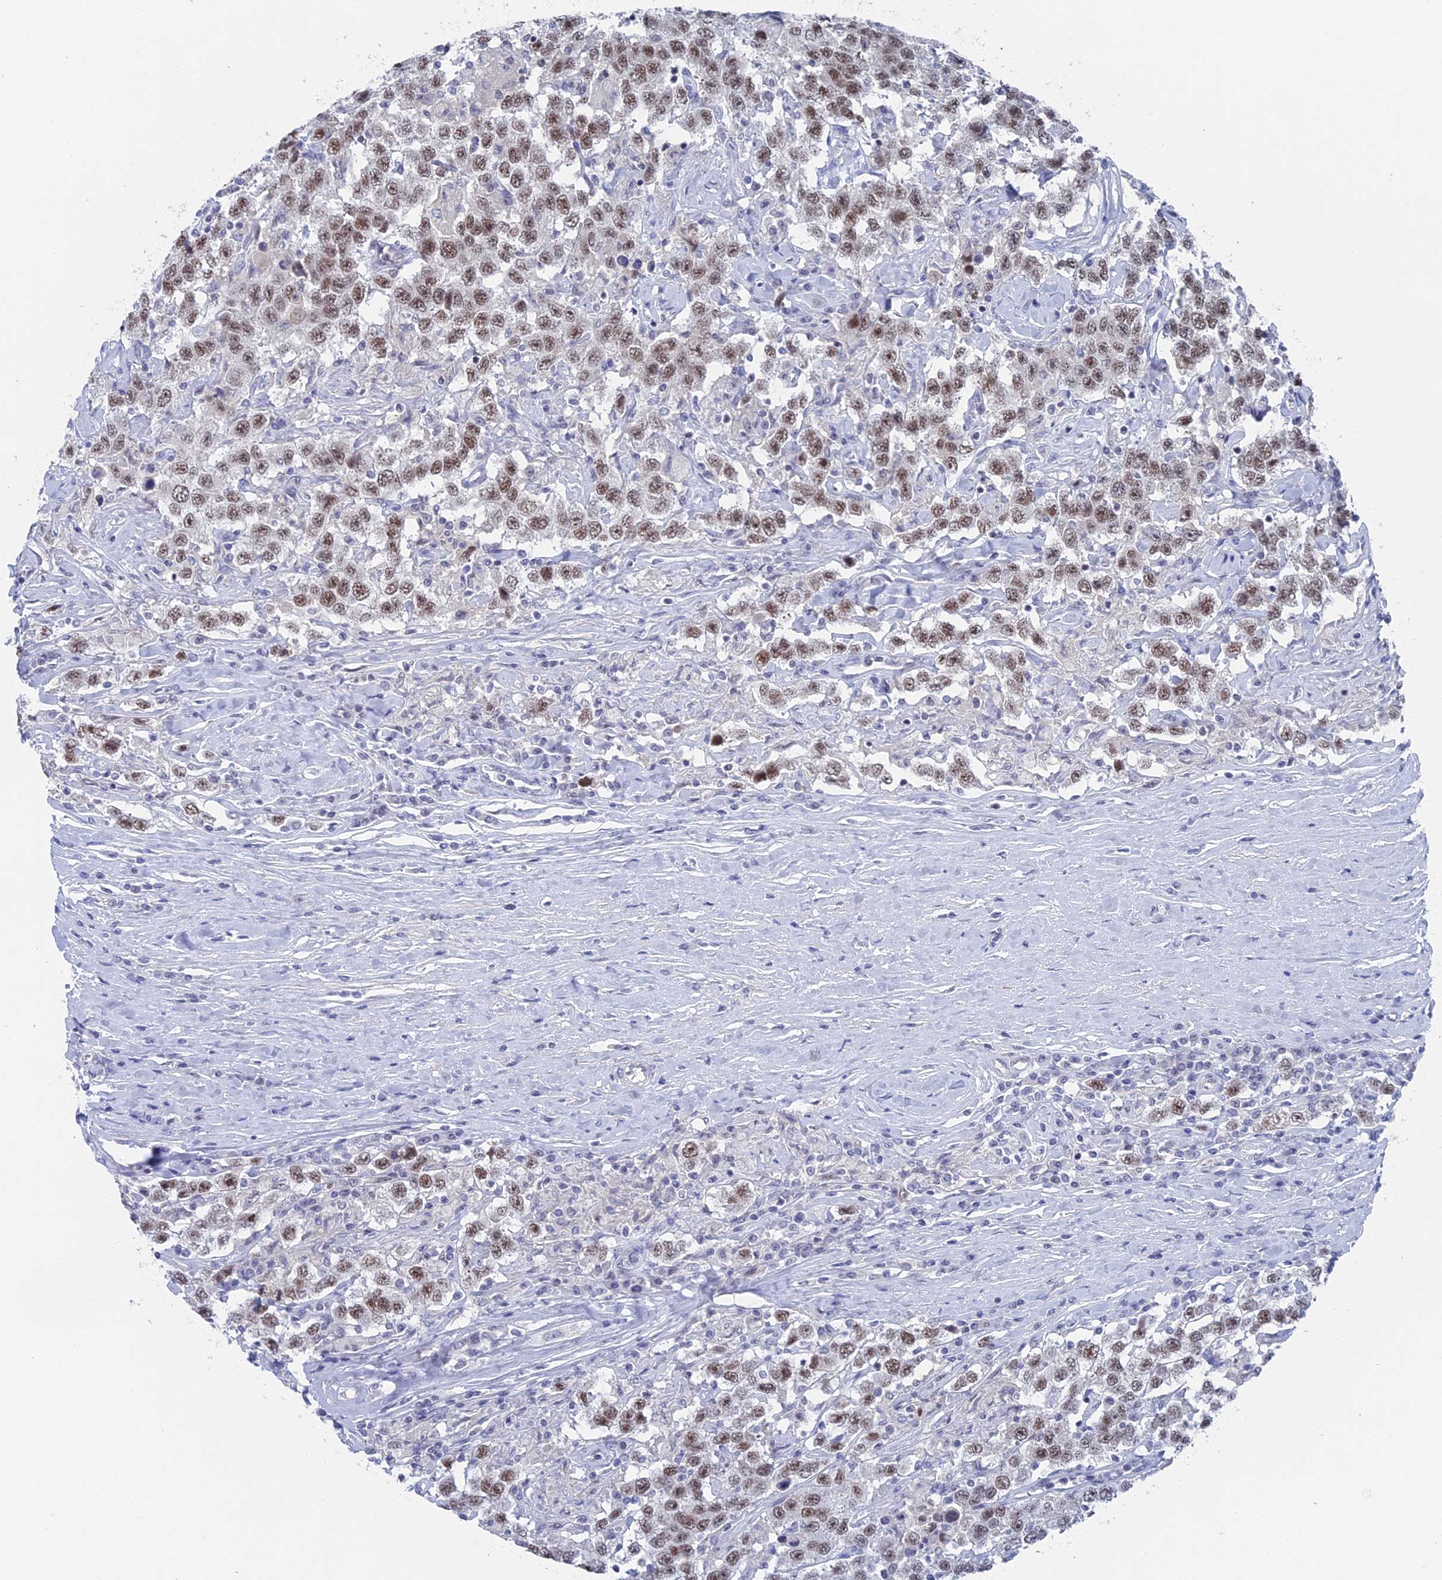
{"staining": {"intensity": "moderate", "quantity": ">75%", "location": "nuclear"}, "tissue": "testis cancer", "cell_type": "Tumor cells", "image_type": "cancer", "snomed": [{"axis": "morphology", "description": "Seminoma, NOS"}, {"axis": "topography", "description": "Testis"}], "caption": "Human testis seminoma stained with a protein marker reveals moderate staining in tumor cells.", "gene": "BRD2", "patient": {"sex": "male", "age": 41}}